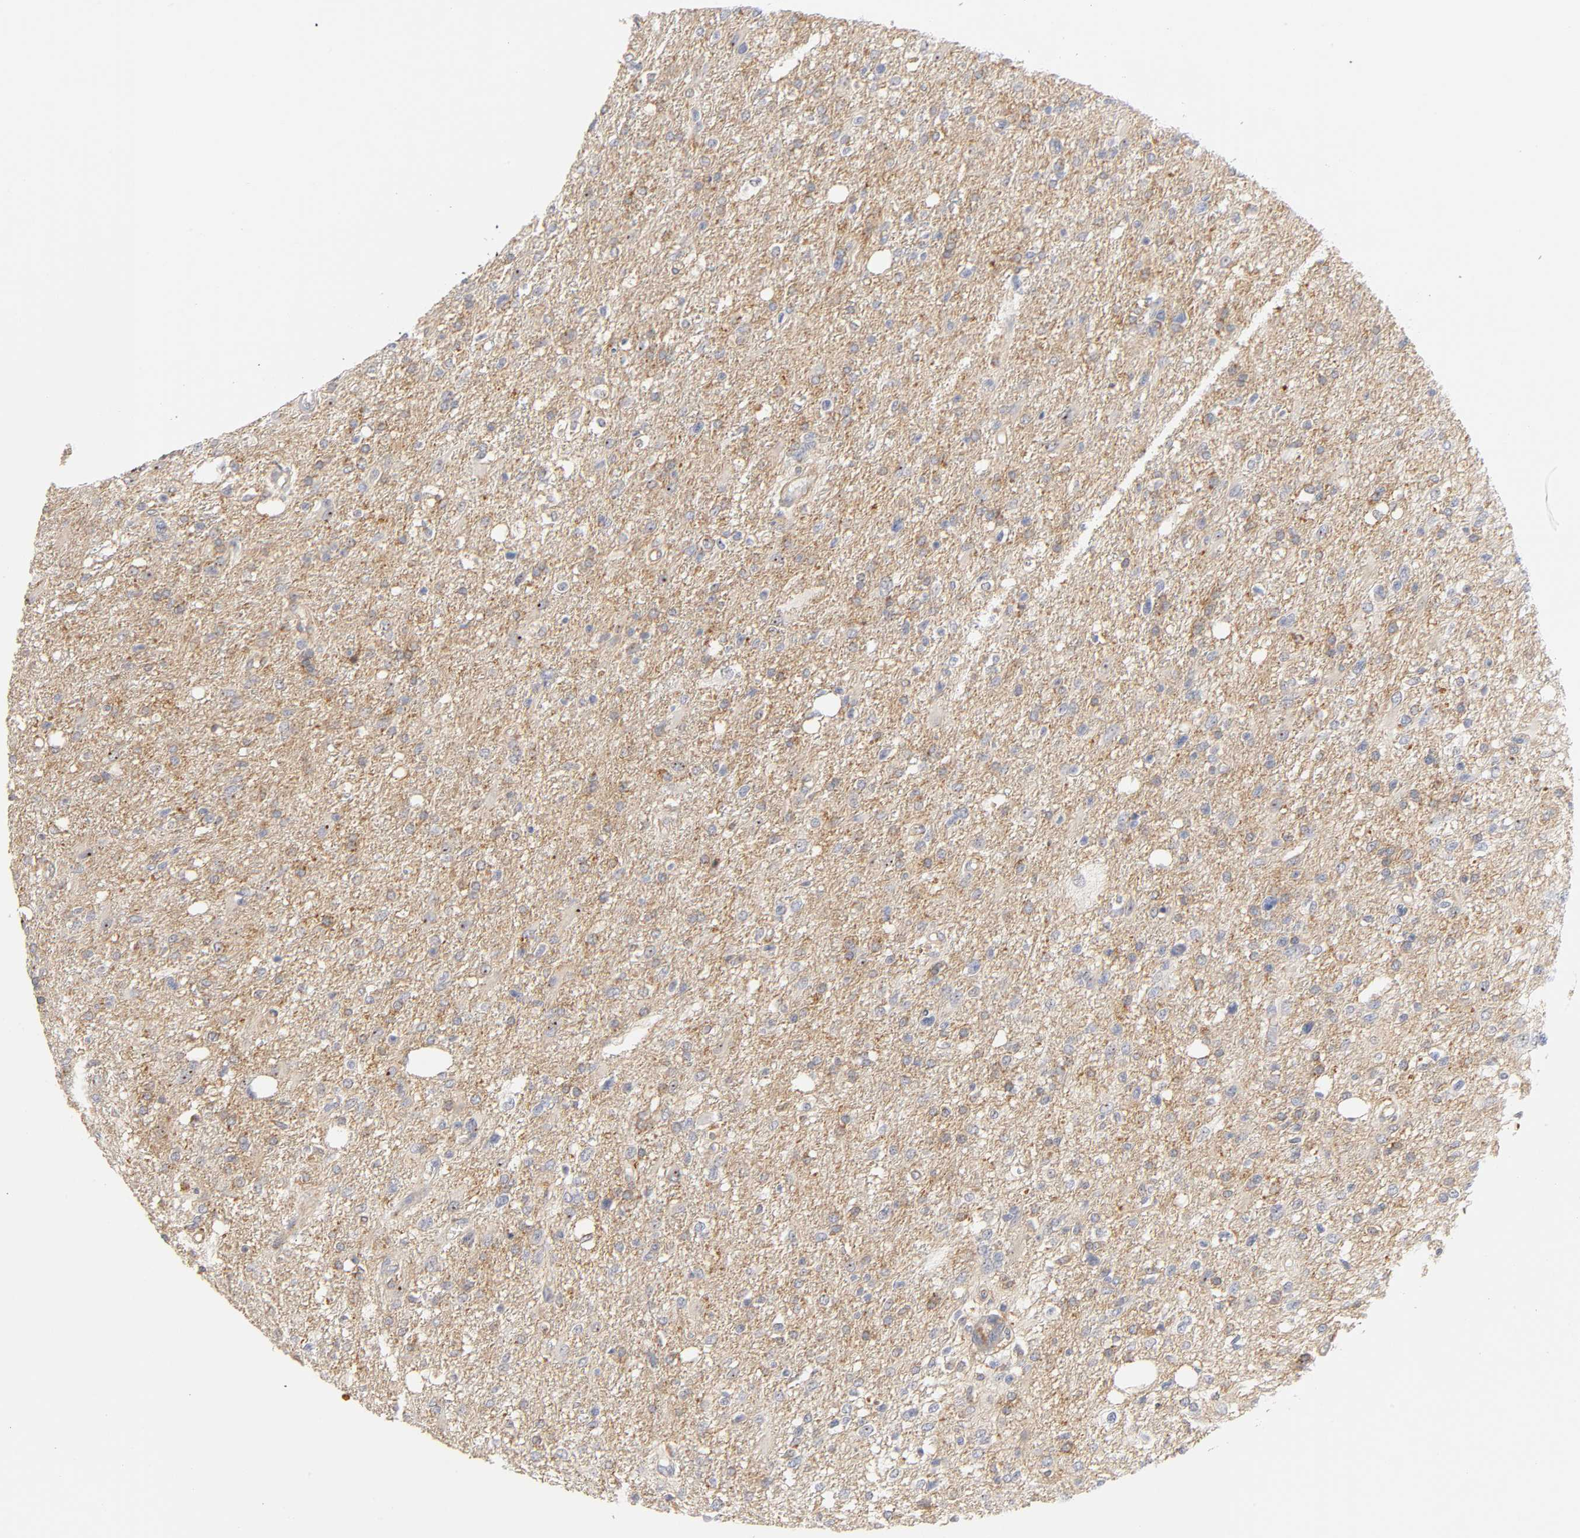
{"staining": {"intensity": "moderate", "quantity": ">75%", "location": "cytoplasmic/membranous,nuclear"}, "tissue": "glioma", "cell_type": "Tumor cells", "image_type": "cancer", "snomed": [{"axis": "morphology", "description": "Glioma, malignant, High grade"}, {"axis": "topography", "description": "Cerebral cortex"}], "caption": "Immunohistochemistry (IHC) of human glioma displays medium levels of moderate cytoplasmic/membranous and nuclear positivity in about >75% of tumor cells.", "gene": "PLD1", "patient": {"sex": "male", "age": 76}}